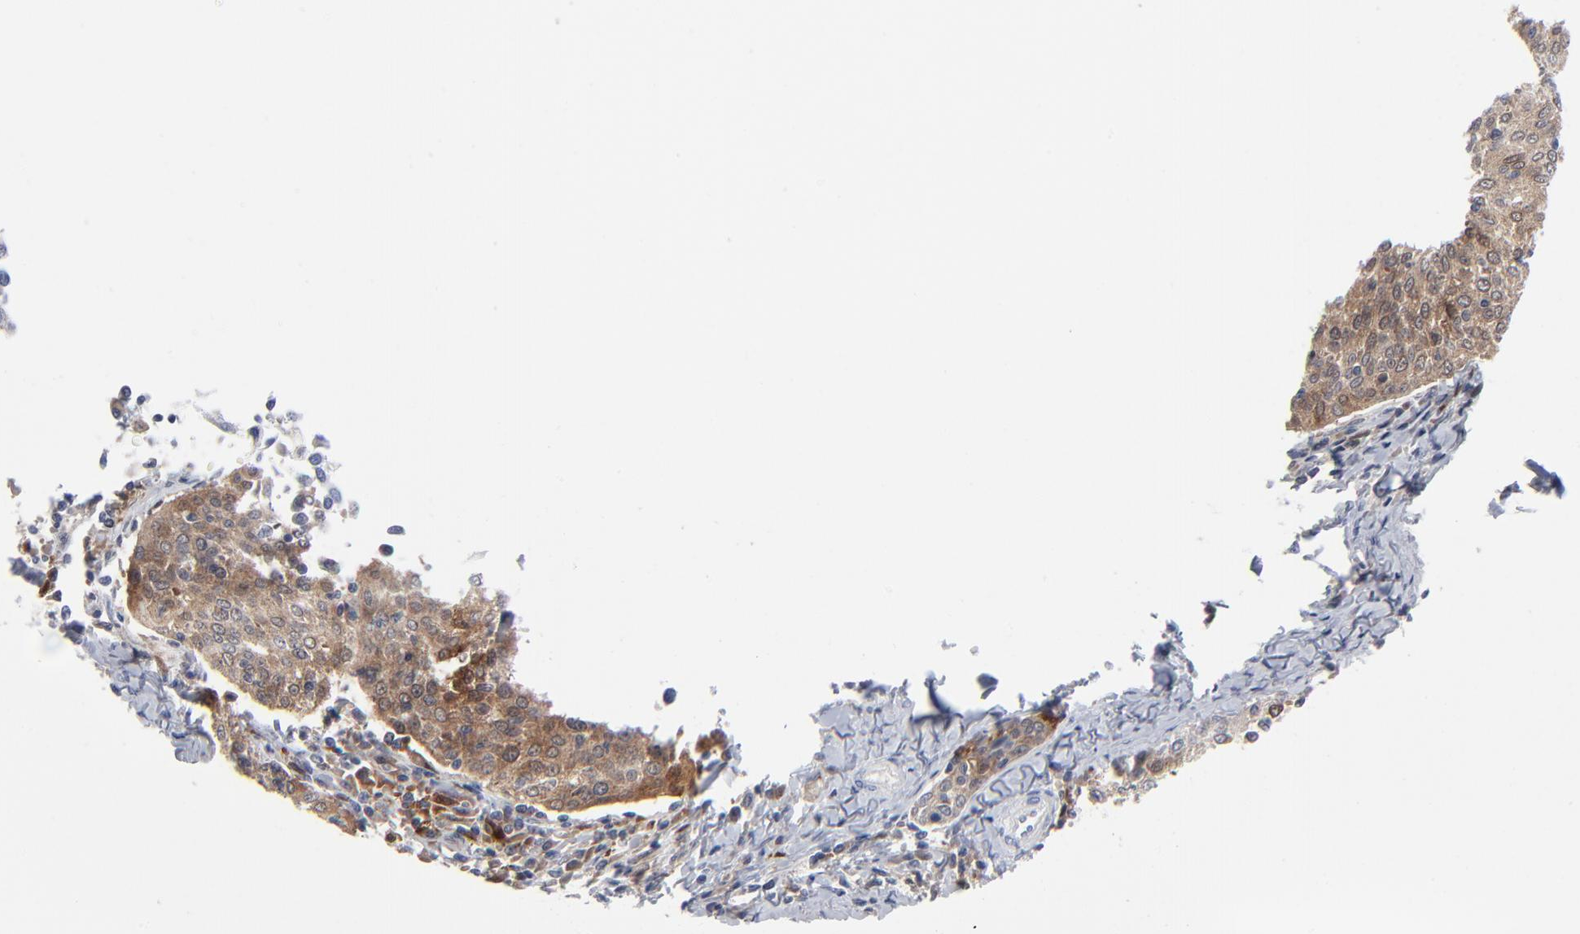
{"staining": {"intensity": "weak", "quantity": "25%-75%", "location": "cytoplasmic/membranous"}, "tissue": "cervical cancer", "cell_type": "Tumor cells", "image_type": "cancer", "snomed": [{"axis": "morphology", "description": "Squamous cell carcinoma, NOS"}, {"axis": "topography", "description": "Cervix"}], "caption": "Protein expression analysis of human cervical cancer reveals weak cytoplasmic/membranous staining in approximately 25%-75% of tumor cells. The staining is performed using DAB brown chromogen to label protein expression. The nuclei are counter-stained blue using hematoxylin.", "gene": "BID", "patient": {"sex": "female", "age": 40}}